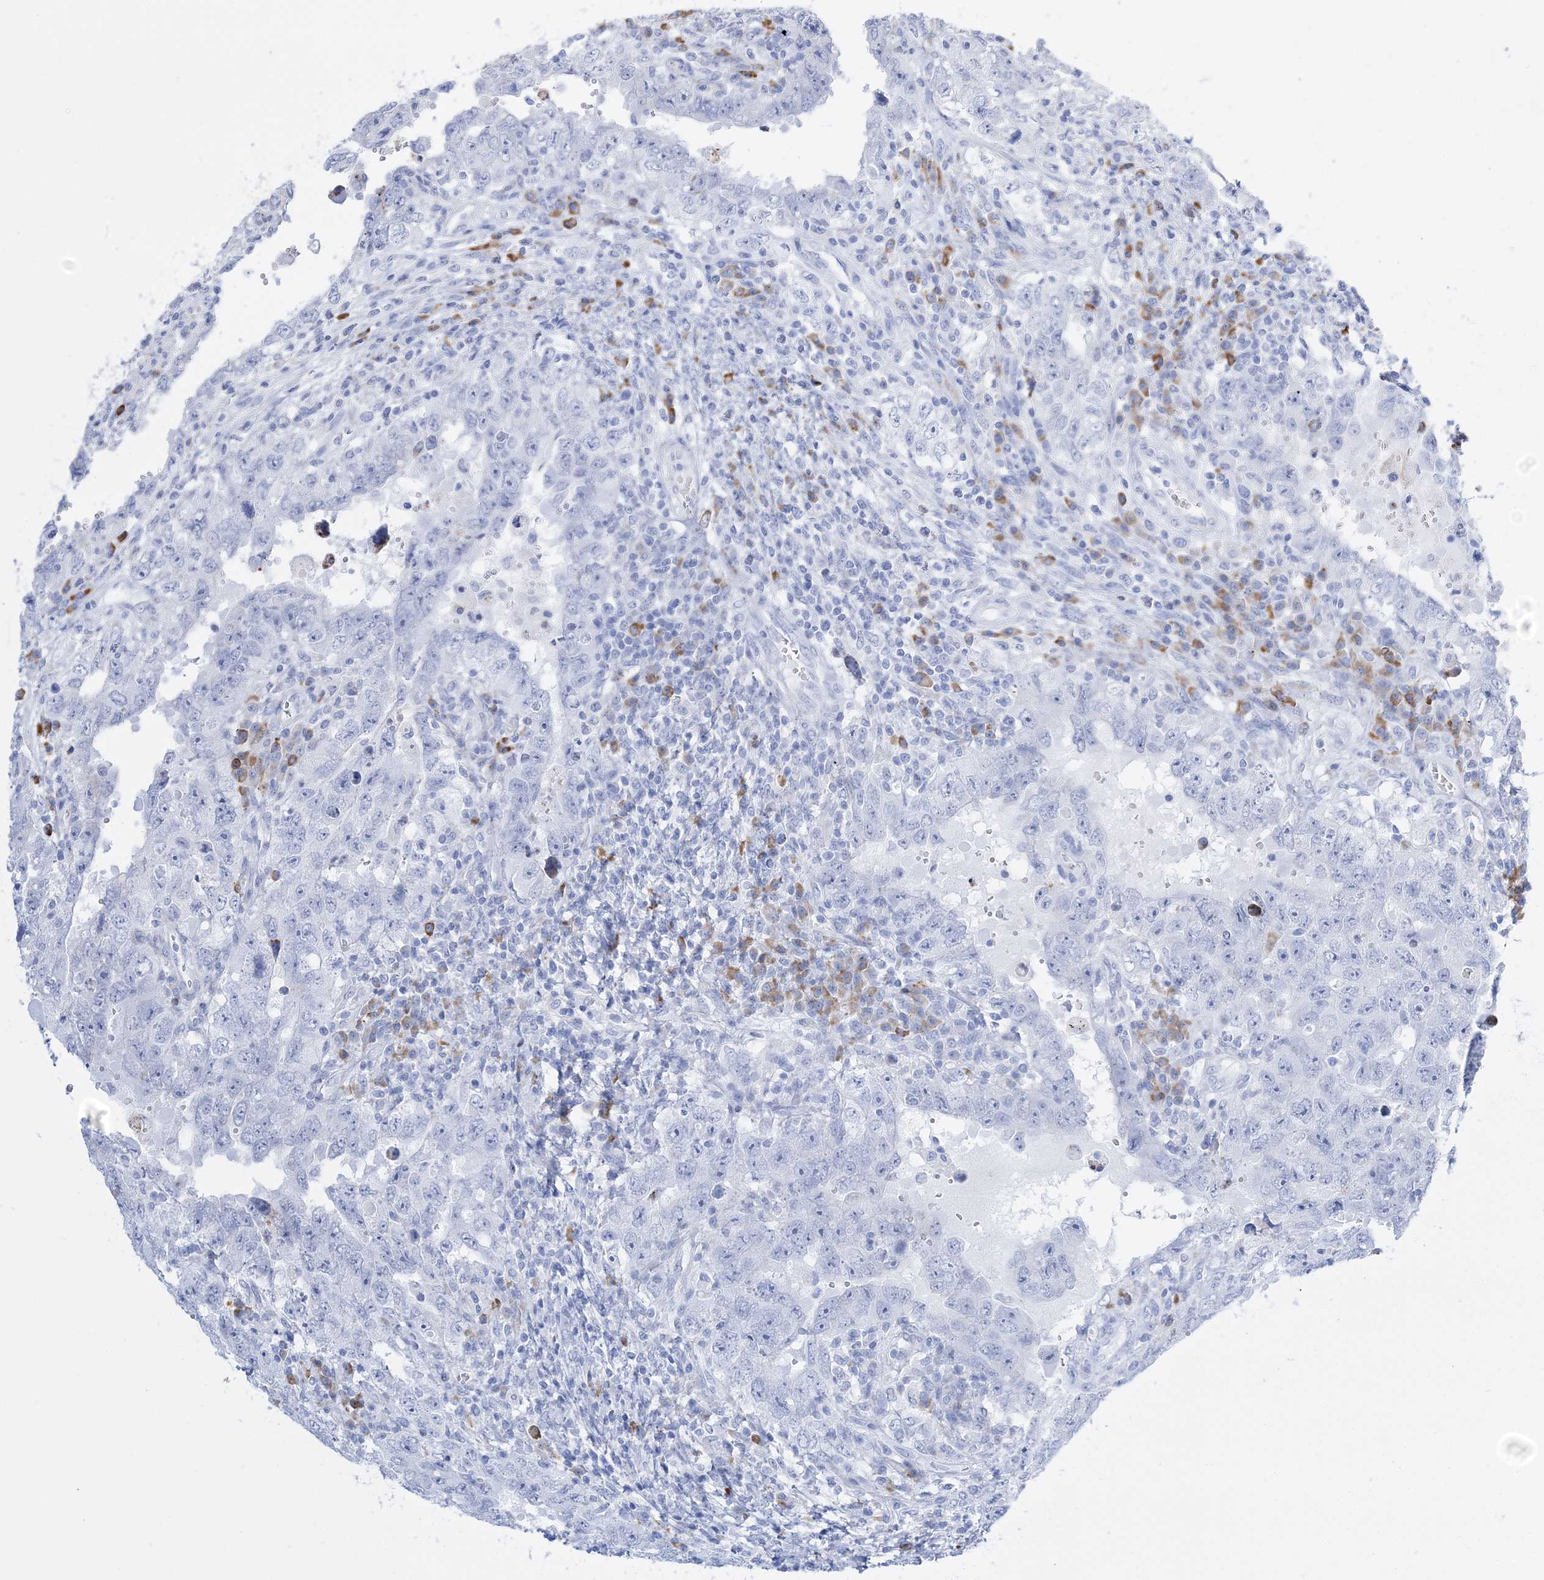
{"staining": {"intensity": "negative", "quantity": "none", "location": "none"}, "tissue": "testis cancer", "cell_type": "Tumor cells", "image_type": "cancer", "snomed": [{"axis": "morphology", "description": "Carcinoma, Embryonal, NOS"}, {"axis": "topography", "description": "Testis"}], "caption": "Embryonal carcinoma (testis) was stained to show a protein in brown. There is no significant staining in tumor cells.", "gene": "TSPYL6", "patient": {"sex": "male", "age": 26}}